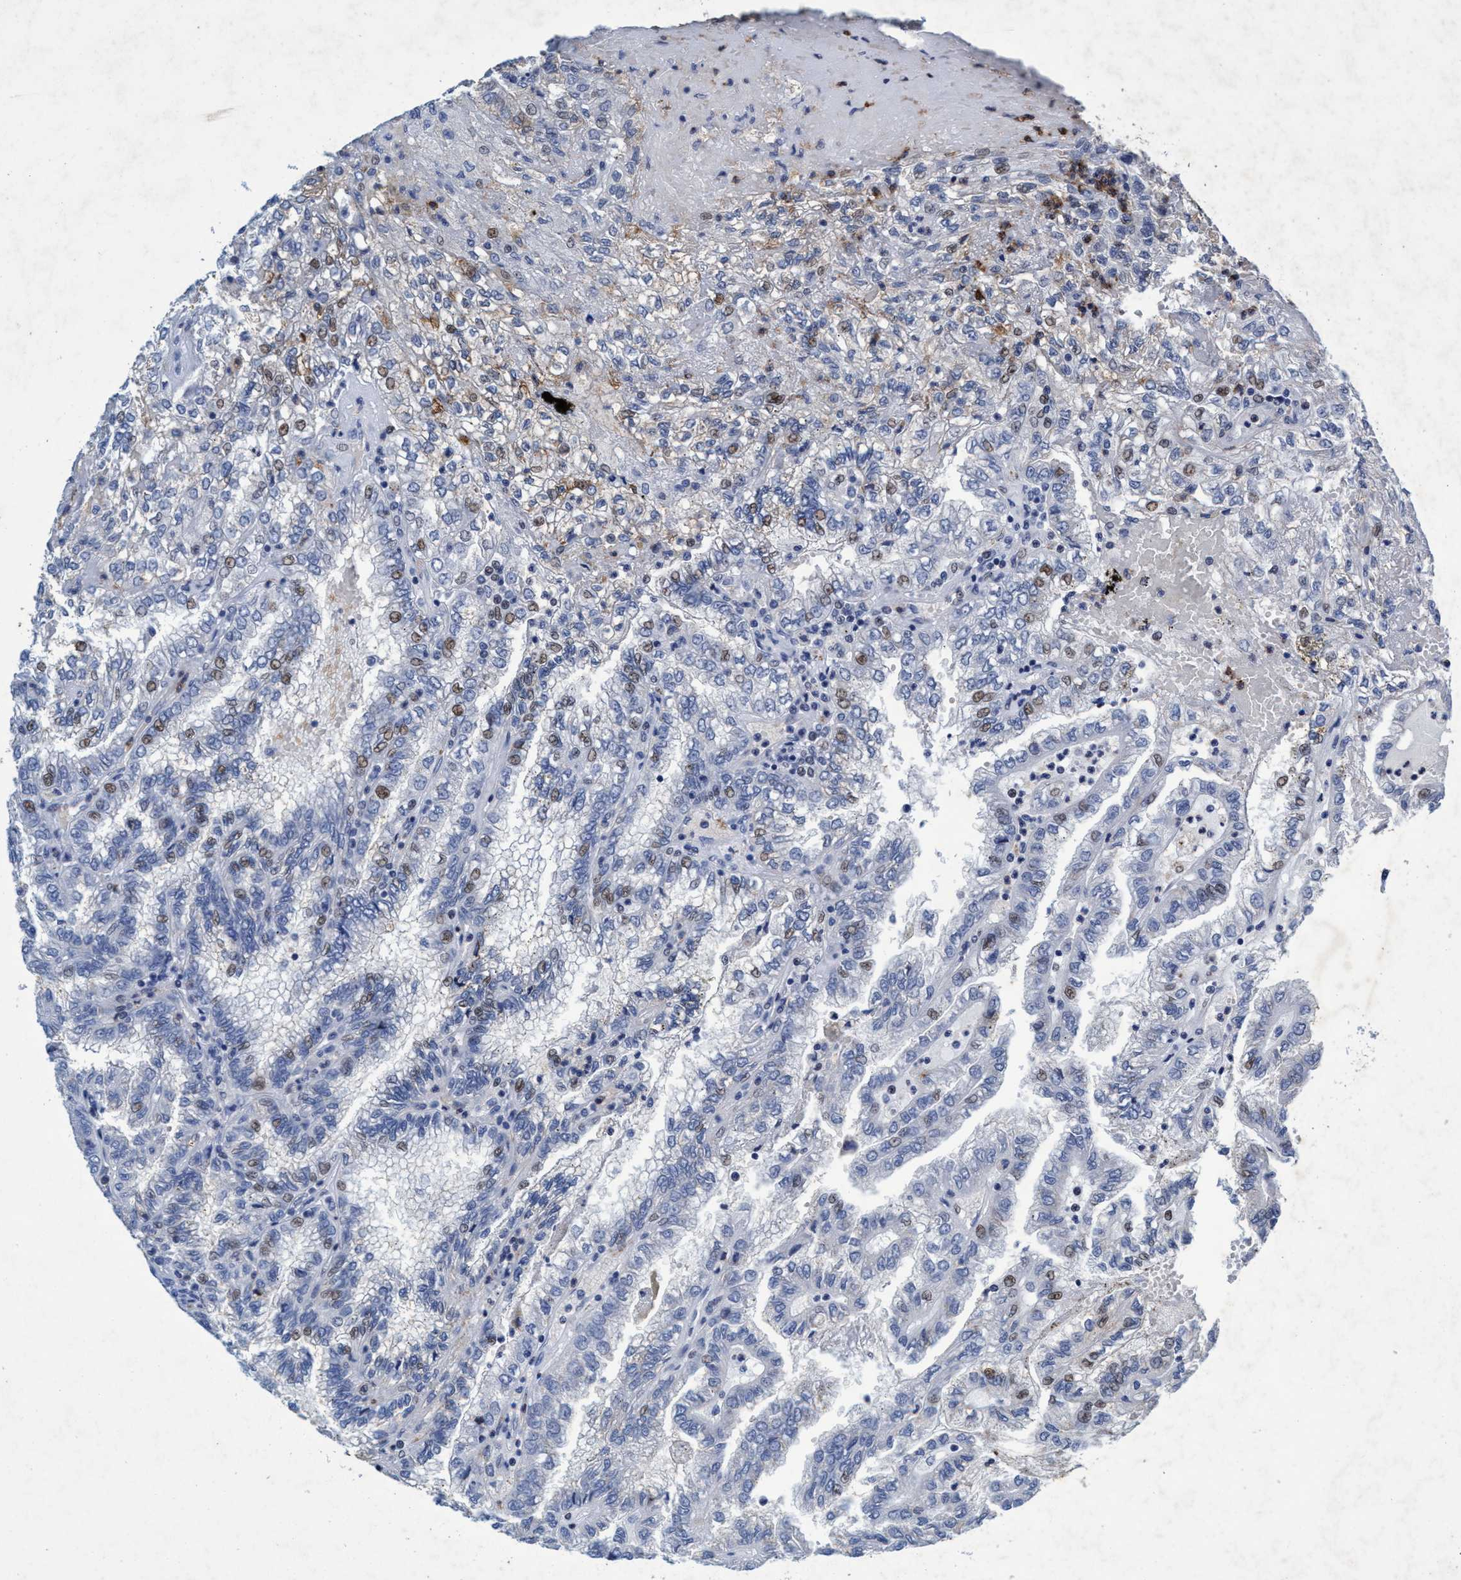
{"staining": {"intensity": "moderate", "quantity": "<25%", "location": "cytoplasmic/membranous"}, "tissue": "renal cancer", "cell_type": "Tumor cells", "image_type": "cancer", "snomed": [{"axis": "morphology", "description": "Inflammation, NOS"}, {"axis": "morphology", "description": "Adenocarcinoma, NOS"}, {"axis": "topography", "description": "Kidney"}], "caption": "The image reveals a brown stain indicating the presence of a protein in the cytoplasmic/membranous of tumor cells in adenocarcinoma (renal).", "gene": "GRB14", "patient": {"sex": "male", "age": 68}}